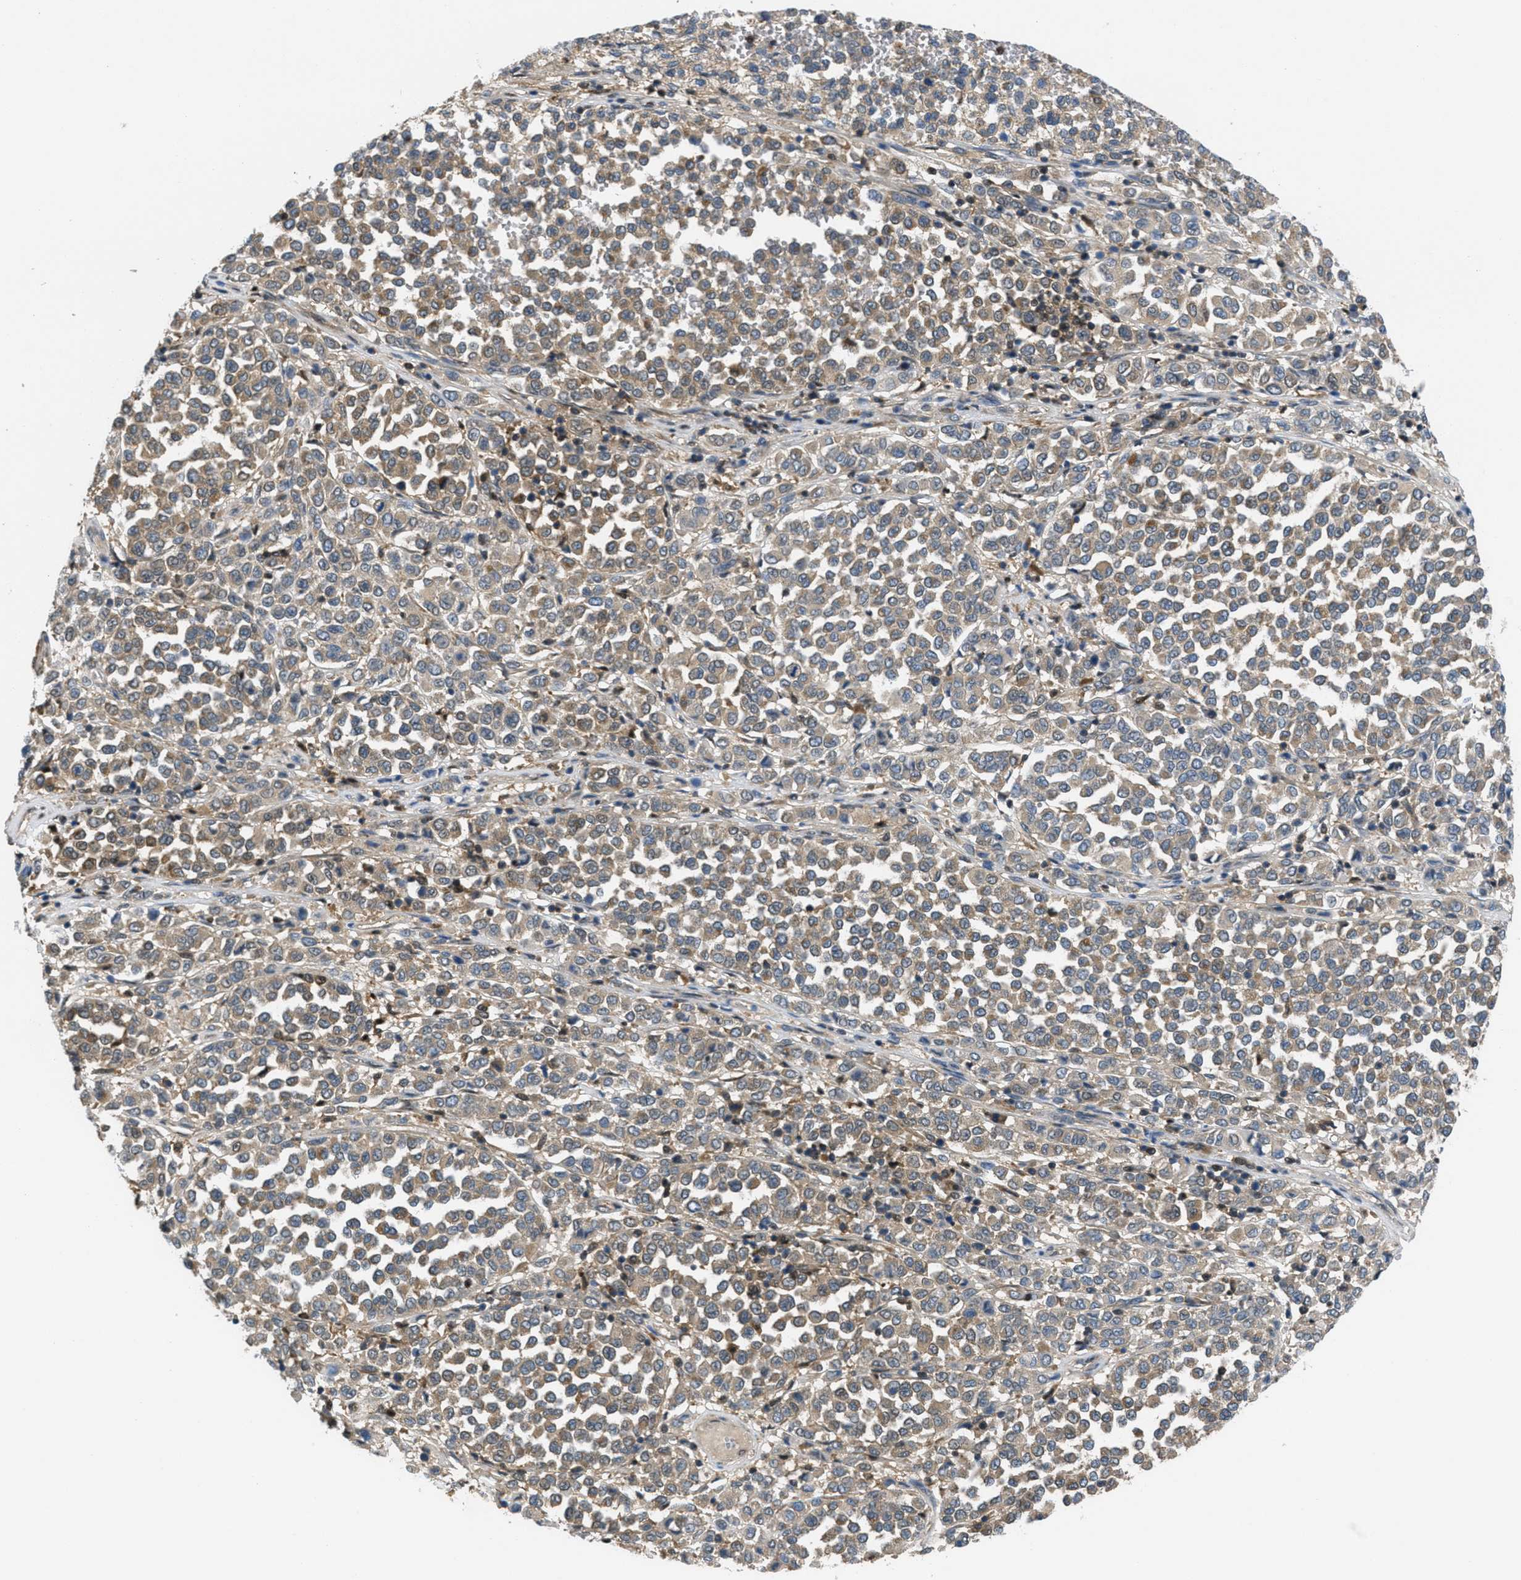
{"staining": {"intensity": "moderate", "quantity": ">75%", "location": "cytoplasmic/membranous"}, "tissue": "melanoma", "cell_type": "Tumor cells", "image_type": "cancer", "snomed": [{"axis": "morphology", "description": "Malignant melanoma, Metastatic site"}, {"axis": "topography", "description": "Pancreas"}], "caption": "This image demonstrates immunohistochemistry staining of human melanoma, with medium moderate cytoplasmic/membranous positivity in approximately >75% of tumor cells.", "gene": "PIP5K1C", "patient": {"sex": "female", "age": 30}}